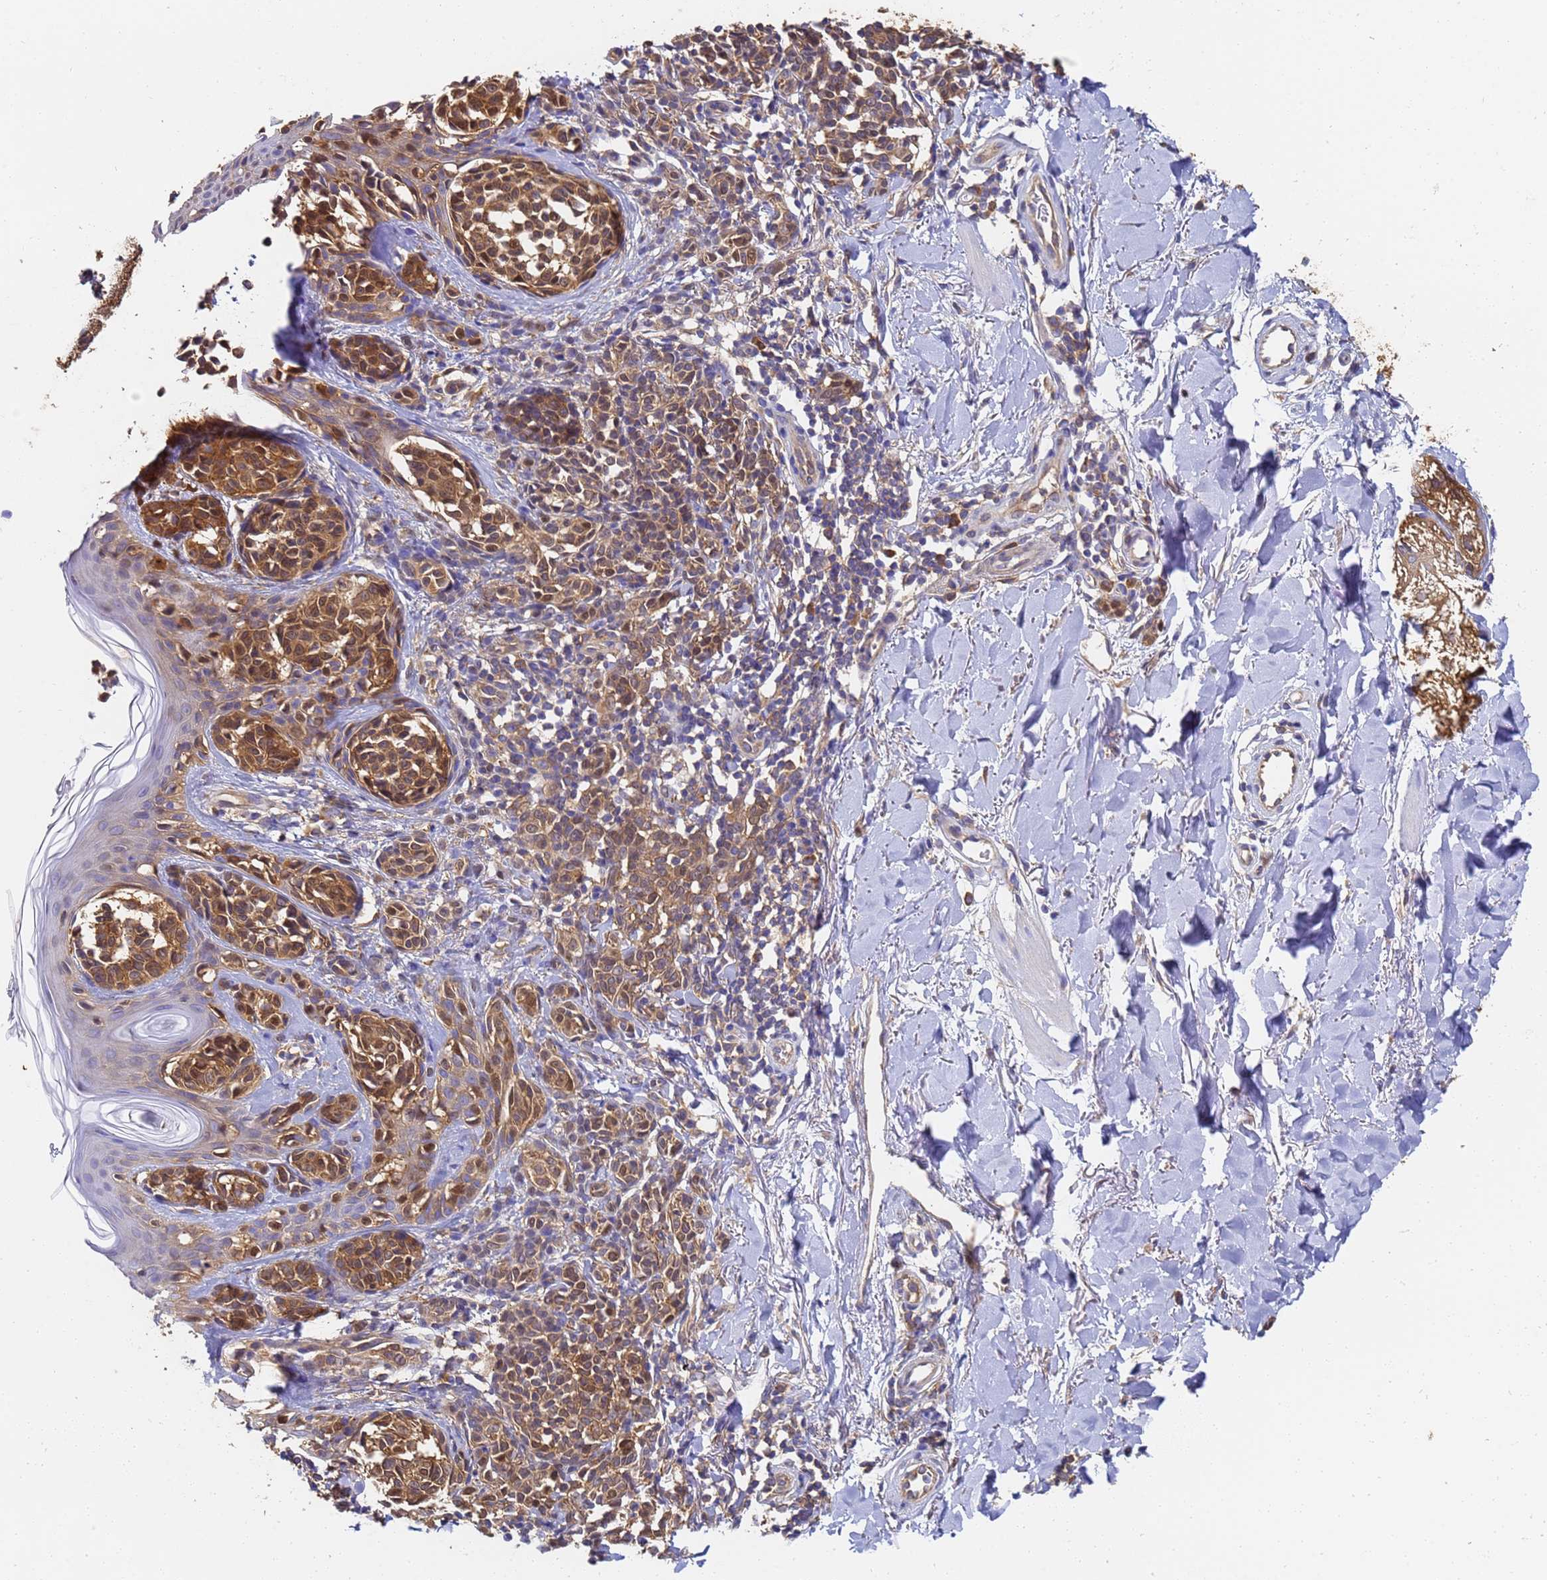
{"staining": {"intensity": "moderate", "quantity": ">75%", "location": "cytoplasmic/membranous"}, "tissue": "melanoma", "cell_type": "Tumor cells", "image_type": "cancer", "snomed": [{"axis": "morphology", "description": "Malignant melanoma, NOS"}, {"axis": "topography", "description": "Skin of upper extremity"}], "caption": "Protein expression analysis of human malignant melanoma reveals moderate cytoplasmic/membranous expression in approximately >75% of tumor cells.", "gene": "NME1-NME2", "patient": {"sex": "male", "age": 40}}